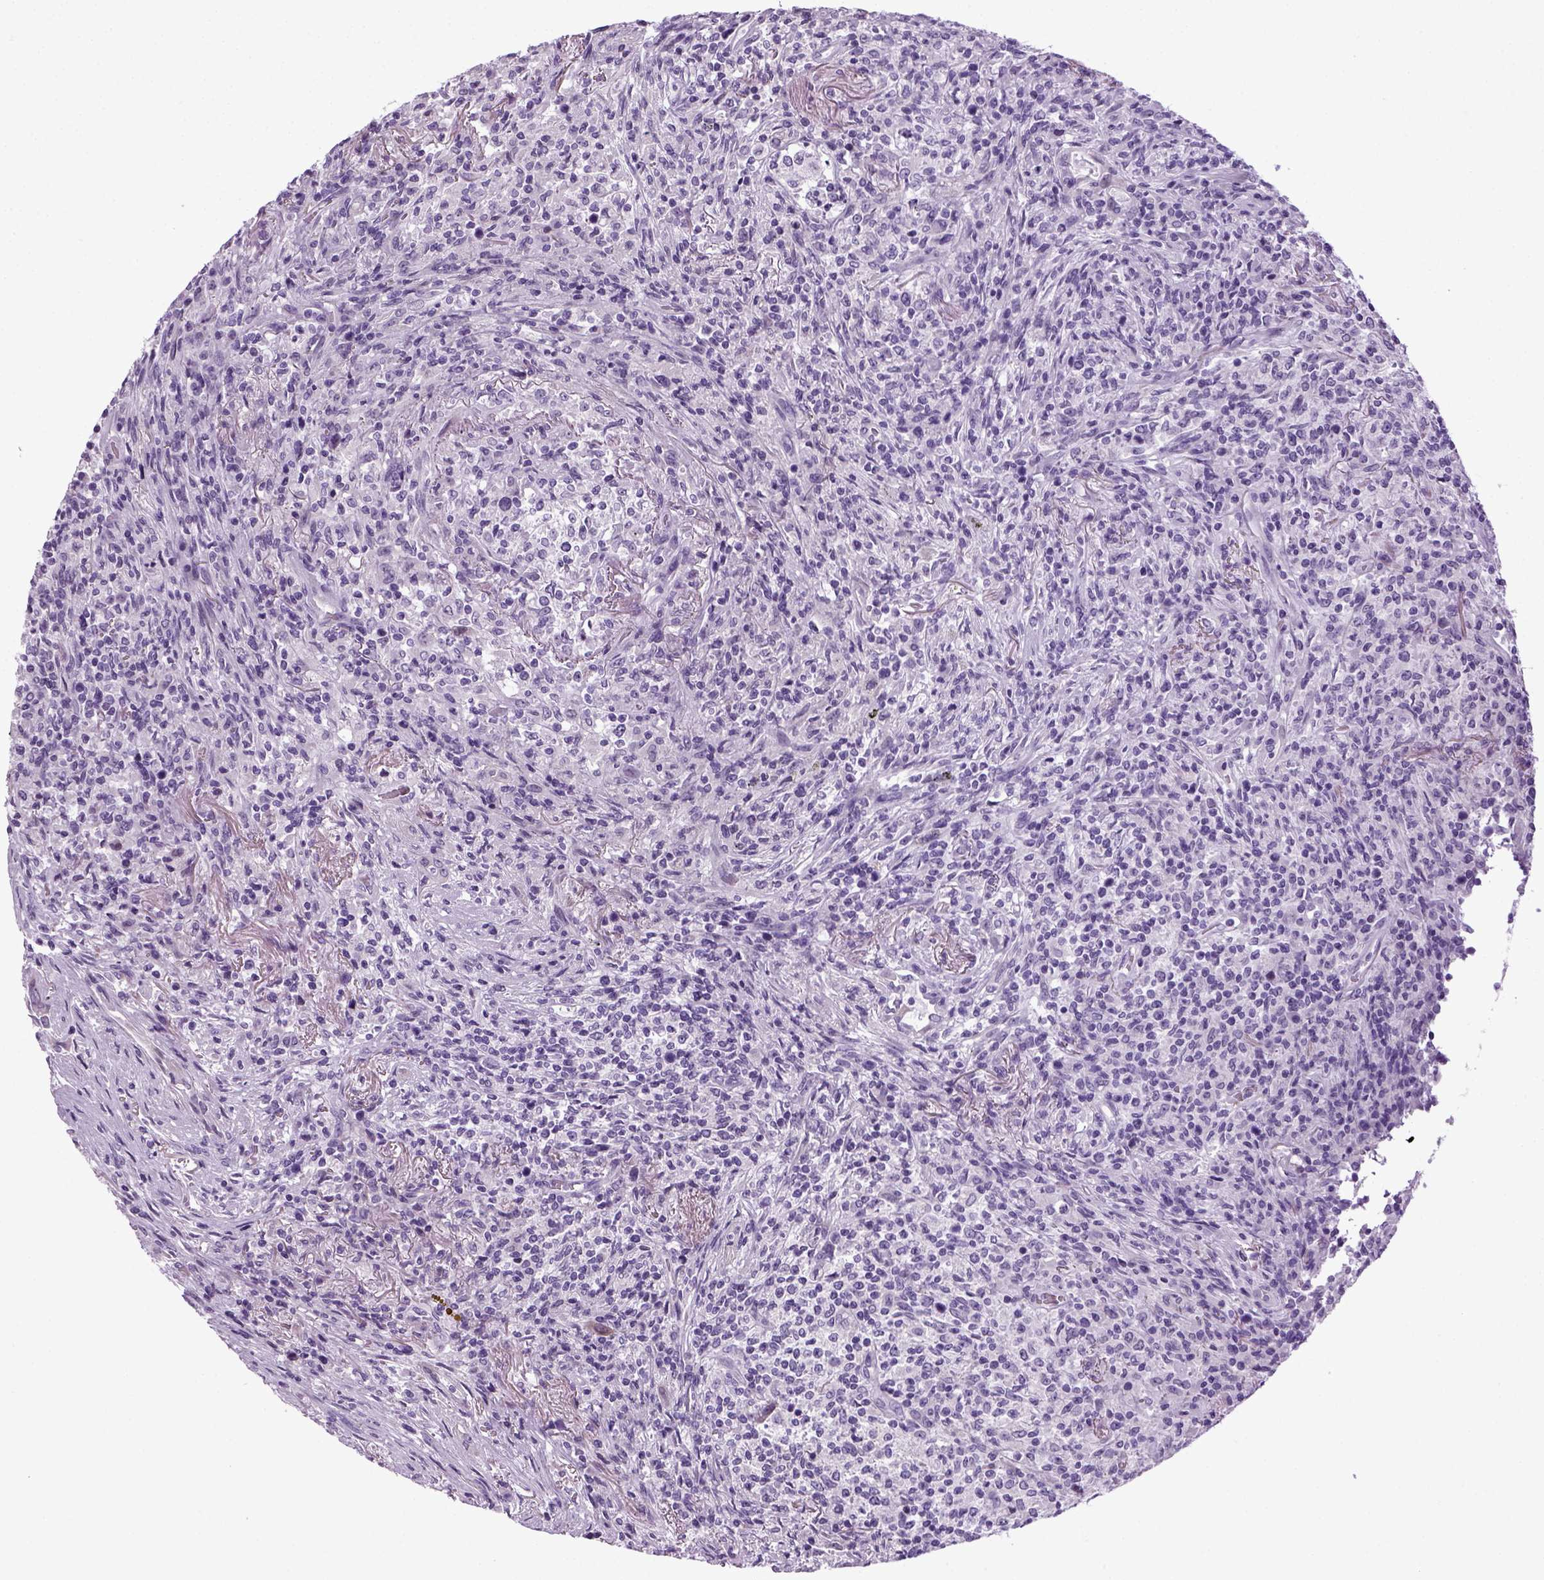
{"staining": {"intensity": "negative", "quantity": "none", "location": "none"}, "tissue": "lymphoma", "cell_type": "Tumor cells", "image_type": "cancer", "snomed": [{"axis": "morphology", "description": "Malignant lymphoma, non-Hodgkin's type, High grade"}, {"axis": "topography", "description": "Lung"}], "caption": "Immunohistochemistry of human lymphoma demonstrates no staining in tumor cells.", "gene": "HMCN2", "patient": {"sex": "male", "age": 79}}